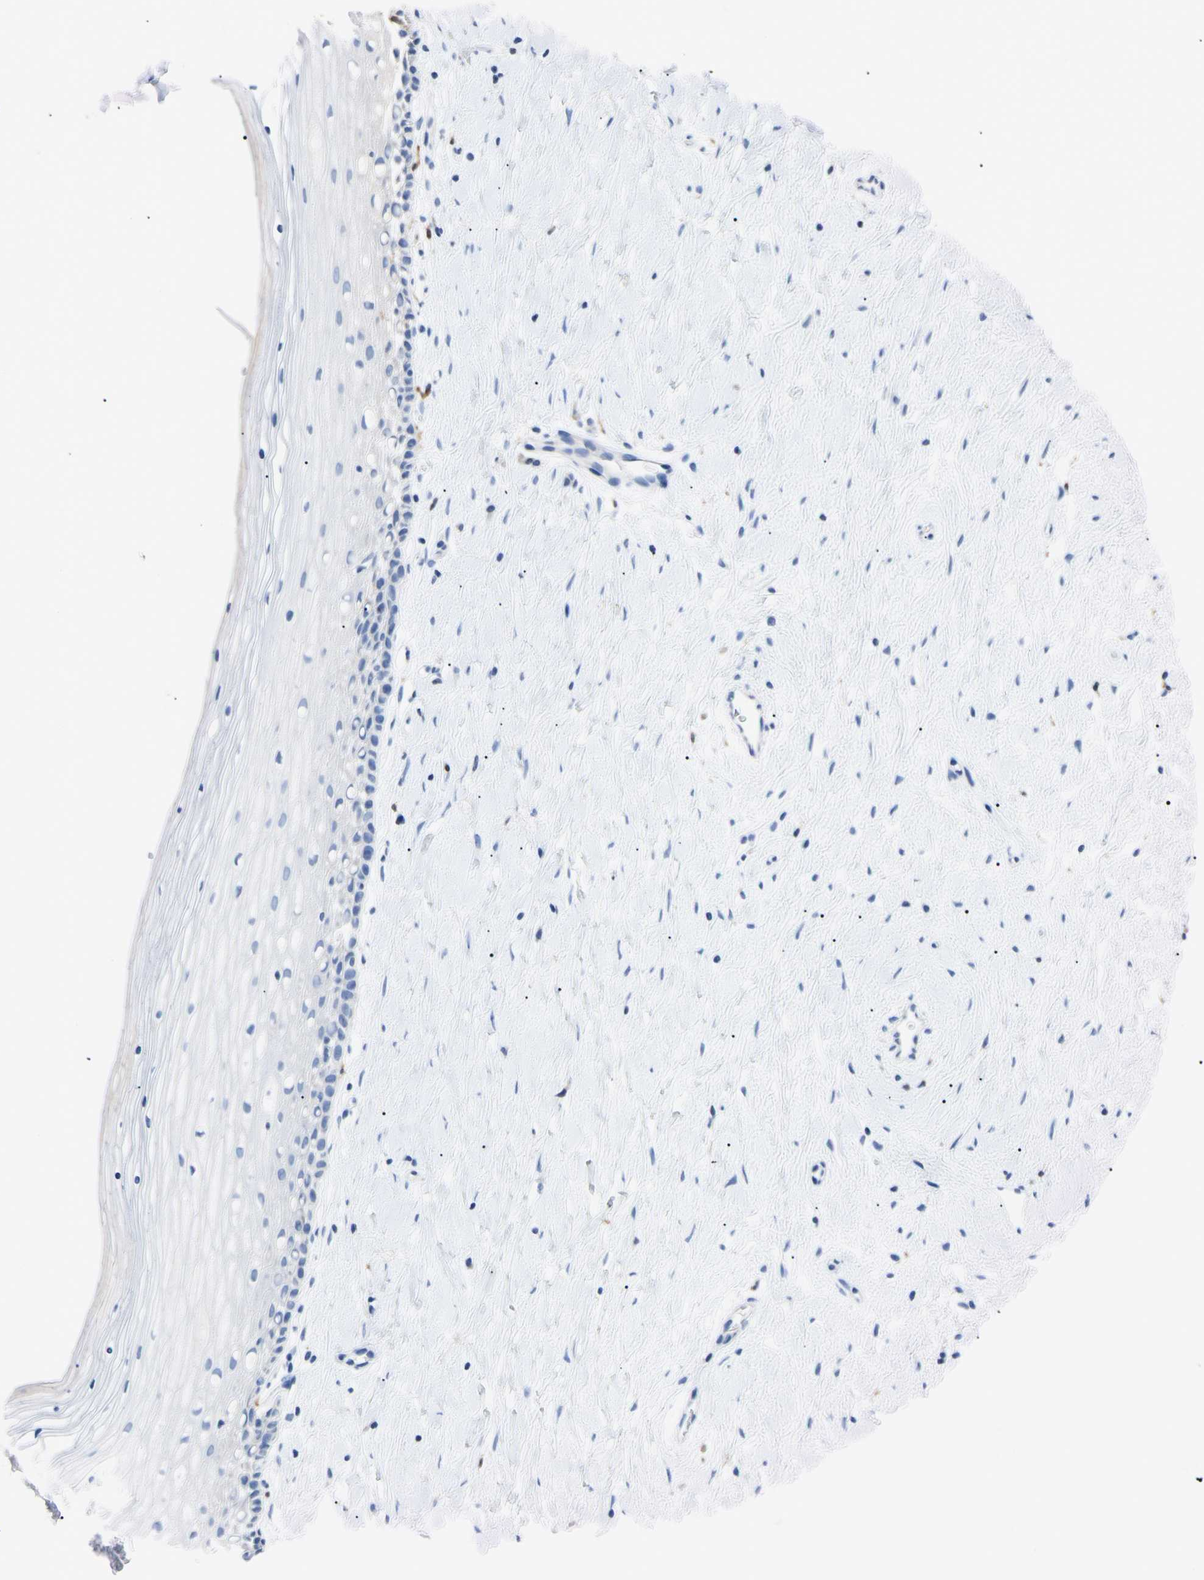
{"staining": {"intensity": "negative", "quantity": "none", "location": "none"}, "tissue": "cervix", "cell_type": "Glandular cells", "image_type": "normal", "snomed": [{"axis": "morphology", "description": "Normal tissue, NOS"}, {"axis": "topography", "description": "Cervix"}], "caption": "High power microscopy image of an immunohistochemistry image of normal cervix, revealing no significant expression in glandular cells. The staining is performed using DAB brown chromogen with nuclei counter-stained in using hematoxylin.", "gene": "NCF4", "patient": {"sex": "female", "age": 39}}